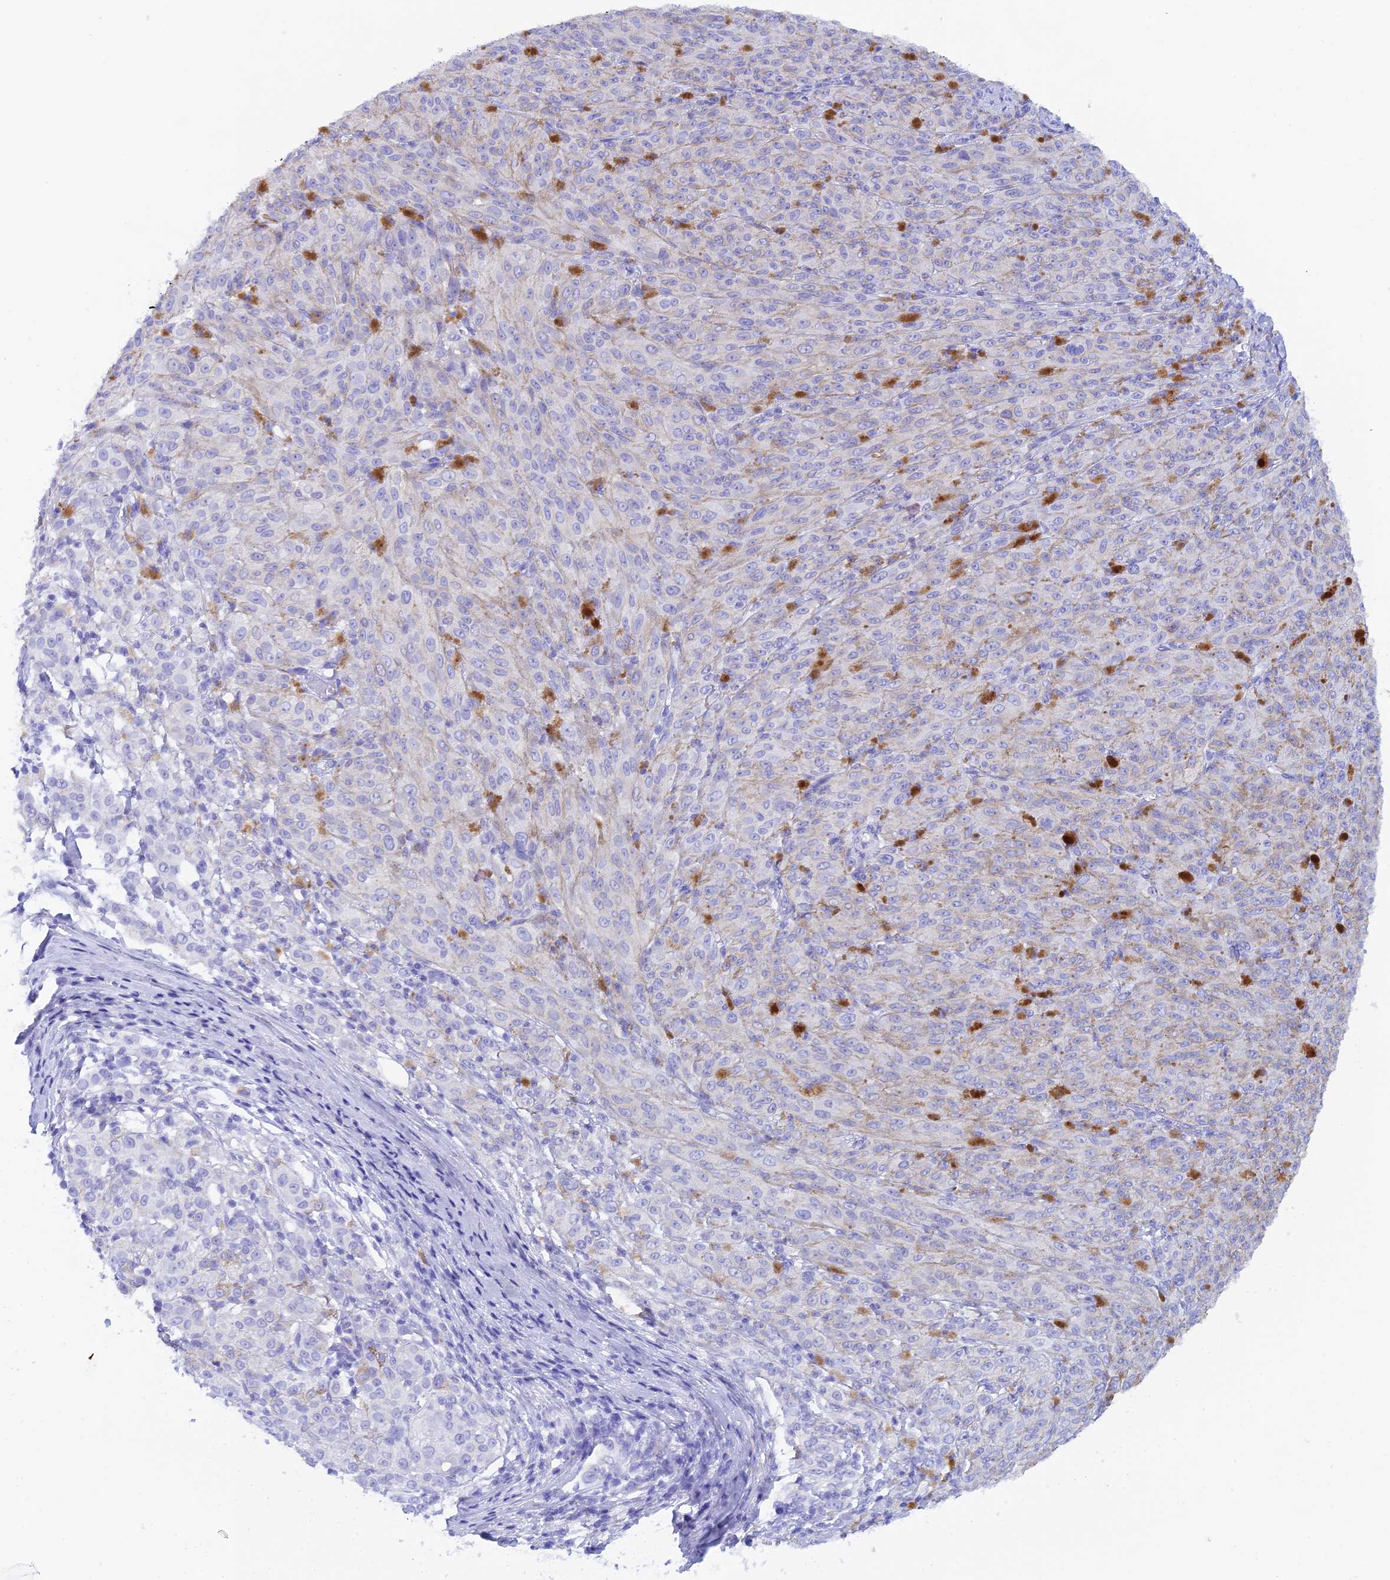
{"staining": {"intensity": "weak", "quantity": "<25%", "location": "cytoplasmic/membranous"}, "tissue": "melanoma", "cell_type": "Tumor cells", "image_type": "cancer", "snomed": [{"axis": "morphology", "description": "Malignant melanoma, NOS"}, {"axis": "topography", "description": "Skin"}], "caption": "DAB immunohistochemical staining of human malignant melanoma demonstrates no significant expression in tumor cells. (Stains: DAB immunohistochemistry with hematoxylin counter stain, Microscopy: brightfield microscopy at high magnification).", "gene": "REG1A", "patient": {"sex": "female", "age": 52}}